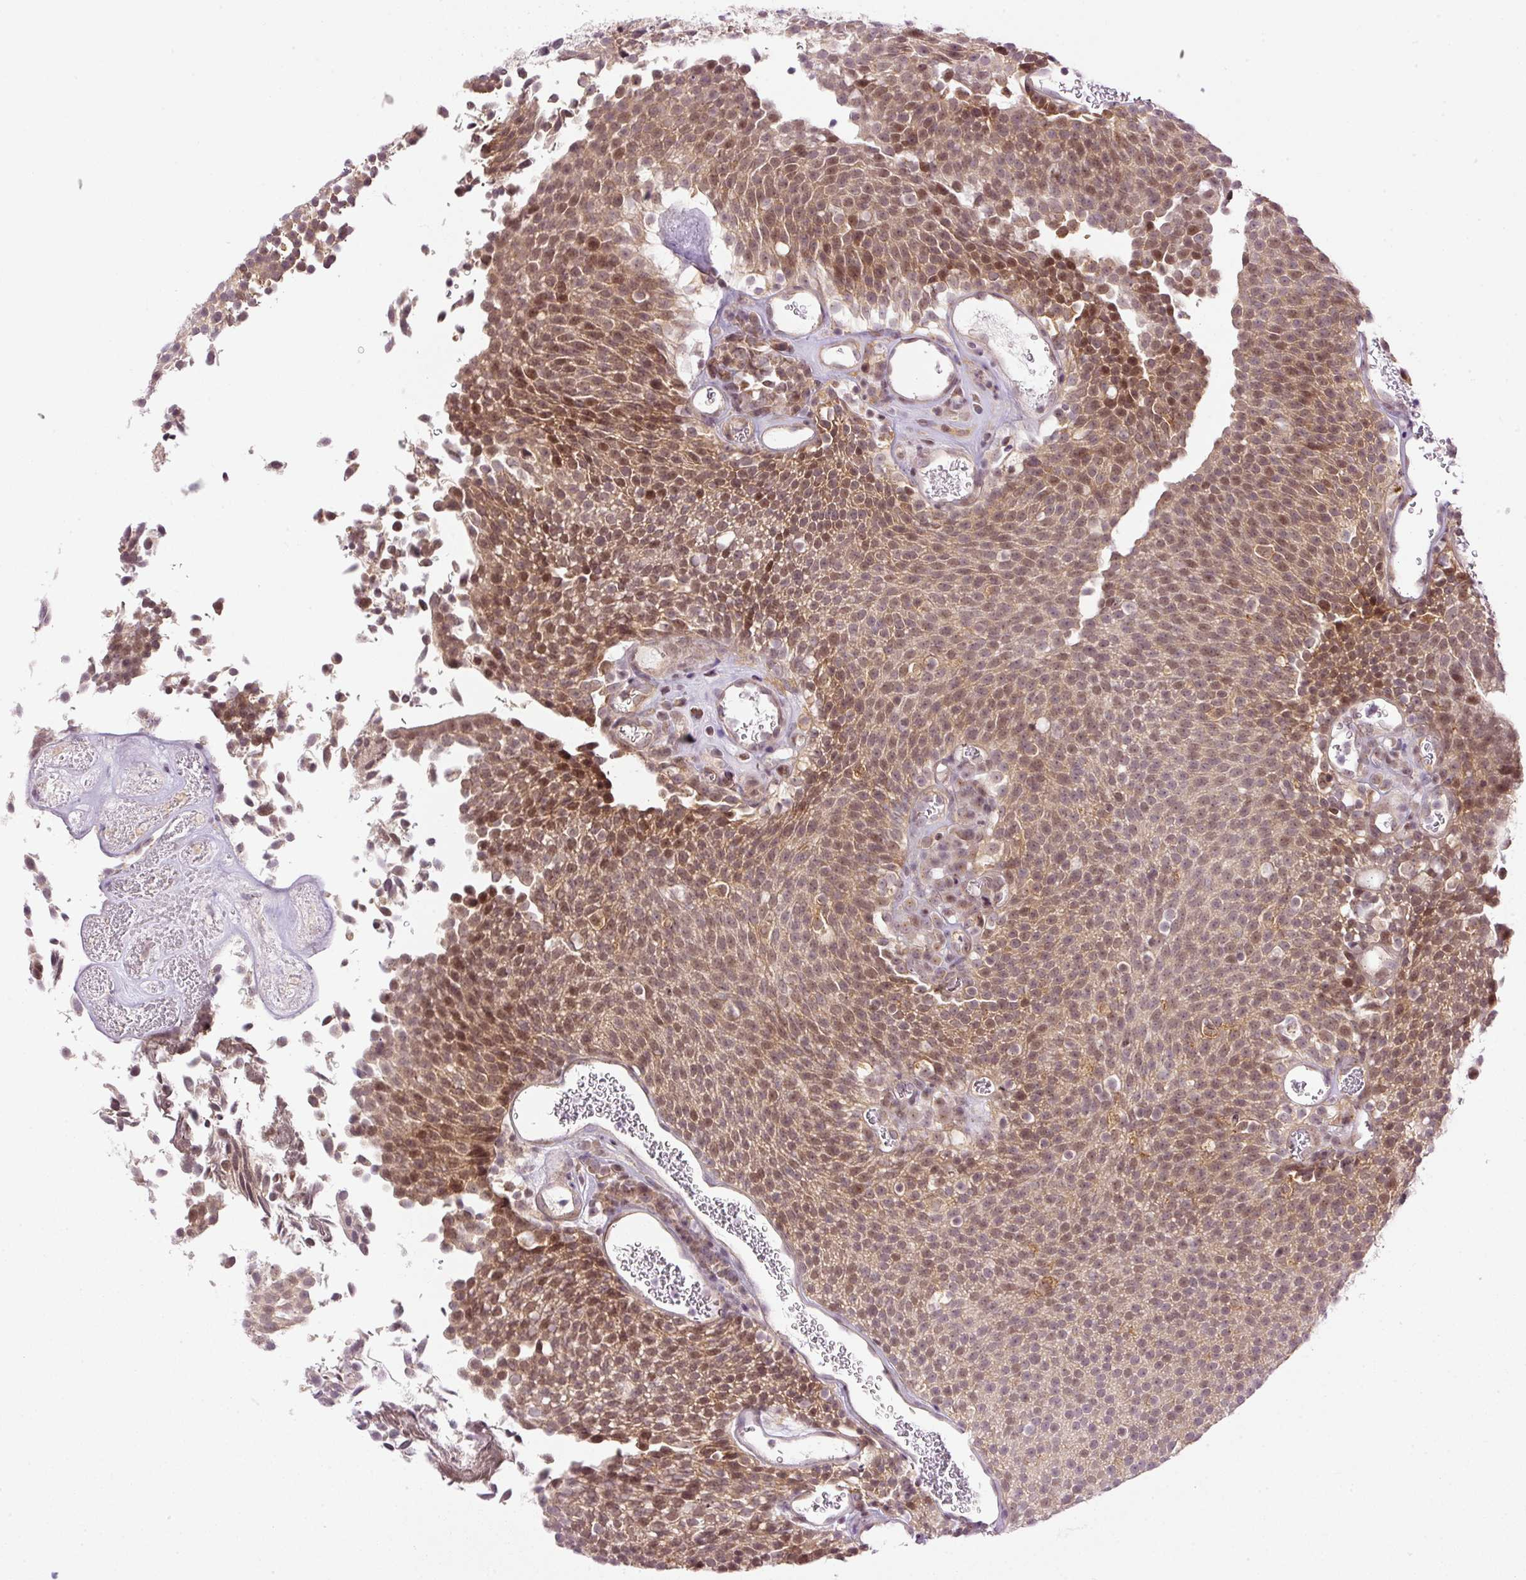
{"staining": {"intensity": "moderate", "quantity": ">75%", "location": "cytoplasmic/membranous,nuclear"}, "tissue": "urothelial cancer", "cell_type": "Tumor cells", "image_type": "cancer", "snomed": [{"axis": "morphology", "description": "Urothelial carcinoma, Low grade"}, {"axis": "topography", "description": "Urinary bladder"}], "caption": "IHC staining of low-grade urothelial carcinoma, which displays medium levels of moderate cytoplasmic/membranous and nuclear expression in approximately >75% of tumor cells indicating moderate cytoplasmic/membranous and nuclear protein expression. The staining was performed using DAB (3,3'-diaminobenzidine) (brown) for protein detection and nuclei were counterstained in hematoxylin (blue).", "gene": "MZT2B", "patient": {"sex": "female", "age": 79}}